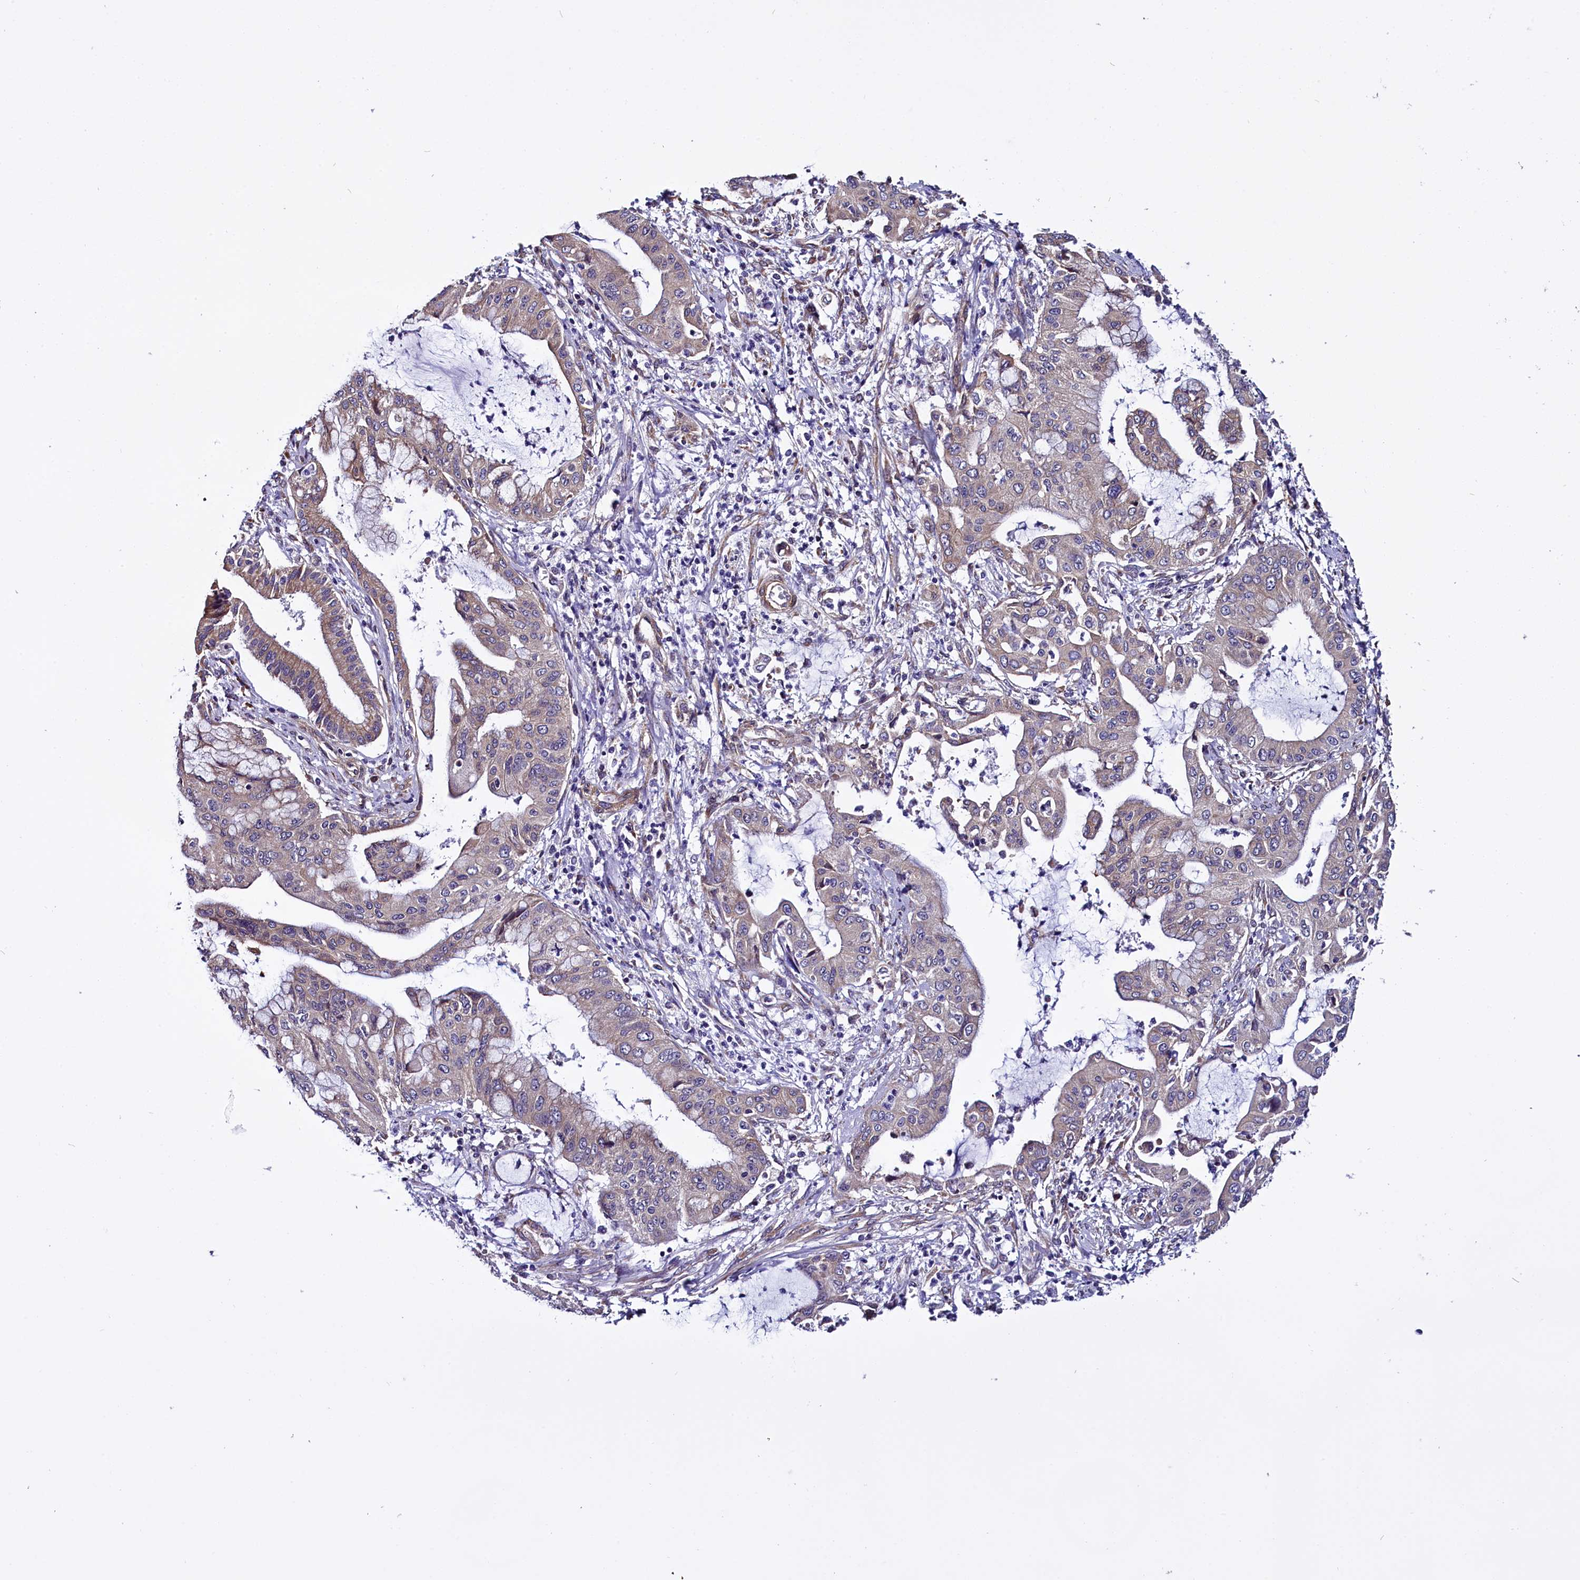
{"staining": {"intensity": "negative", "quantity": "none", "location": "none"}, "tissue": "pancreatic cancer", "cell_type": "Tumor cells", "image_type": "cancer", "snomed": [{"axis": "morphology", "description": "Adenocarcinoma, NOS"}, {"axis": "topography", "description": "Pancreas"}], "caption": "An IHC histopathology image of pancreatic cancer is shown. There is no staining in tumor cells of pancreatic cancer.", "gene": "UACA", "patient": {"sex": "male", "age": 46}}